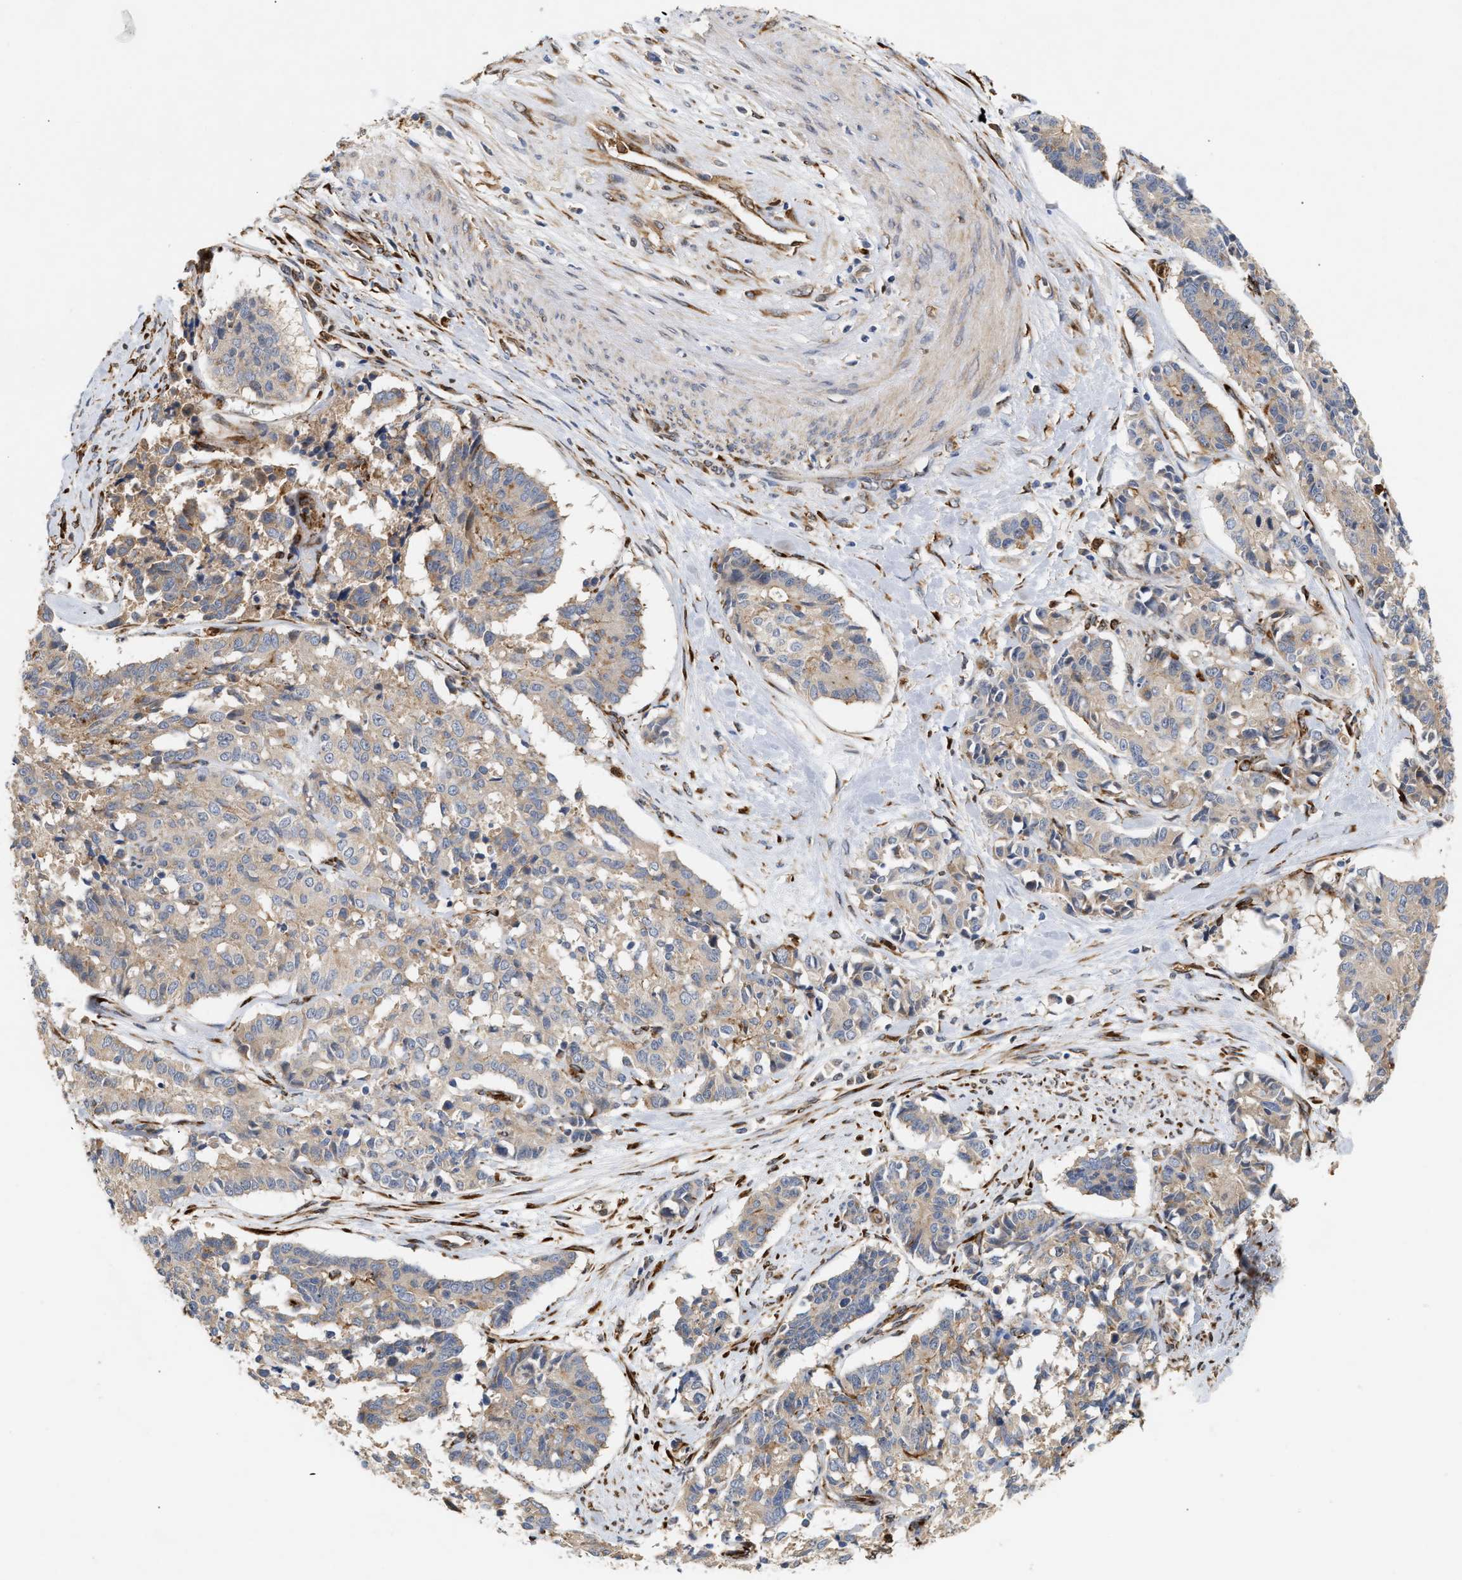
{"staining": {"intensity": "moderate", "quantity": "<25%", "location": "cytoplasmic/membranous"}, "tissue": "cervical cancer", "cell_type": "Tumor cells", "image_type": "cancer", "snomed": [{"axis": "morphology", "description": "Squamous cell carcinoma, NOS"}, {"axis": "topography", "description": "Cervix"}], "caption": "DAB immunohistochemical staining of cervical squamous cell carcinoma shows moderate cytoplasmic/membranous protein staining in about <25% of tumor cells.", "gene": "PLCD1", "patient": {"sex": "female", "age": 35}}